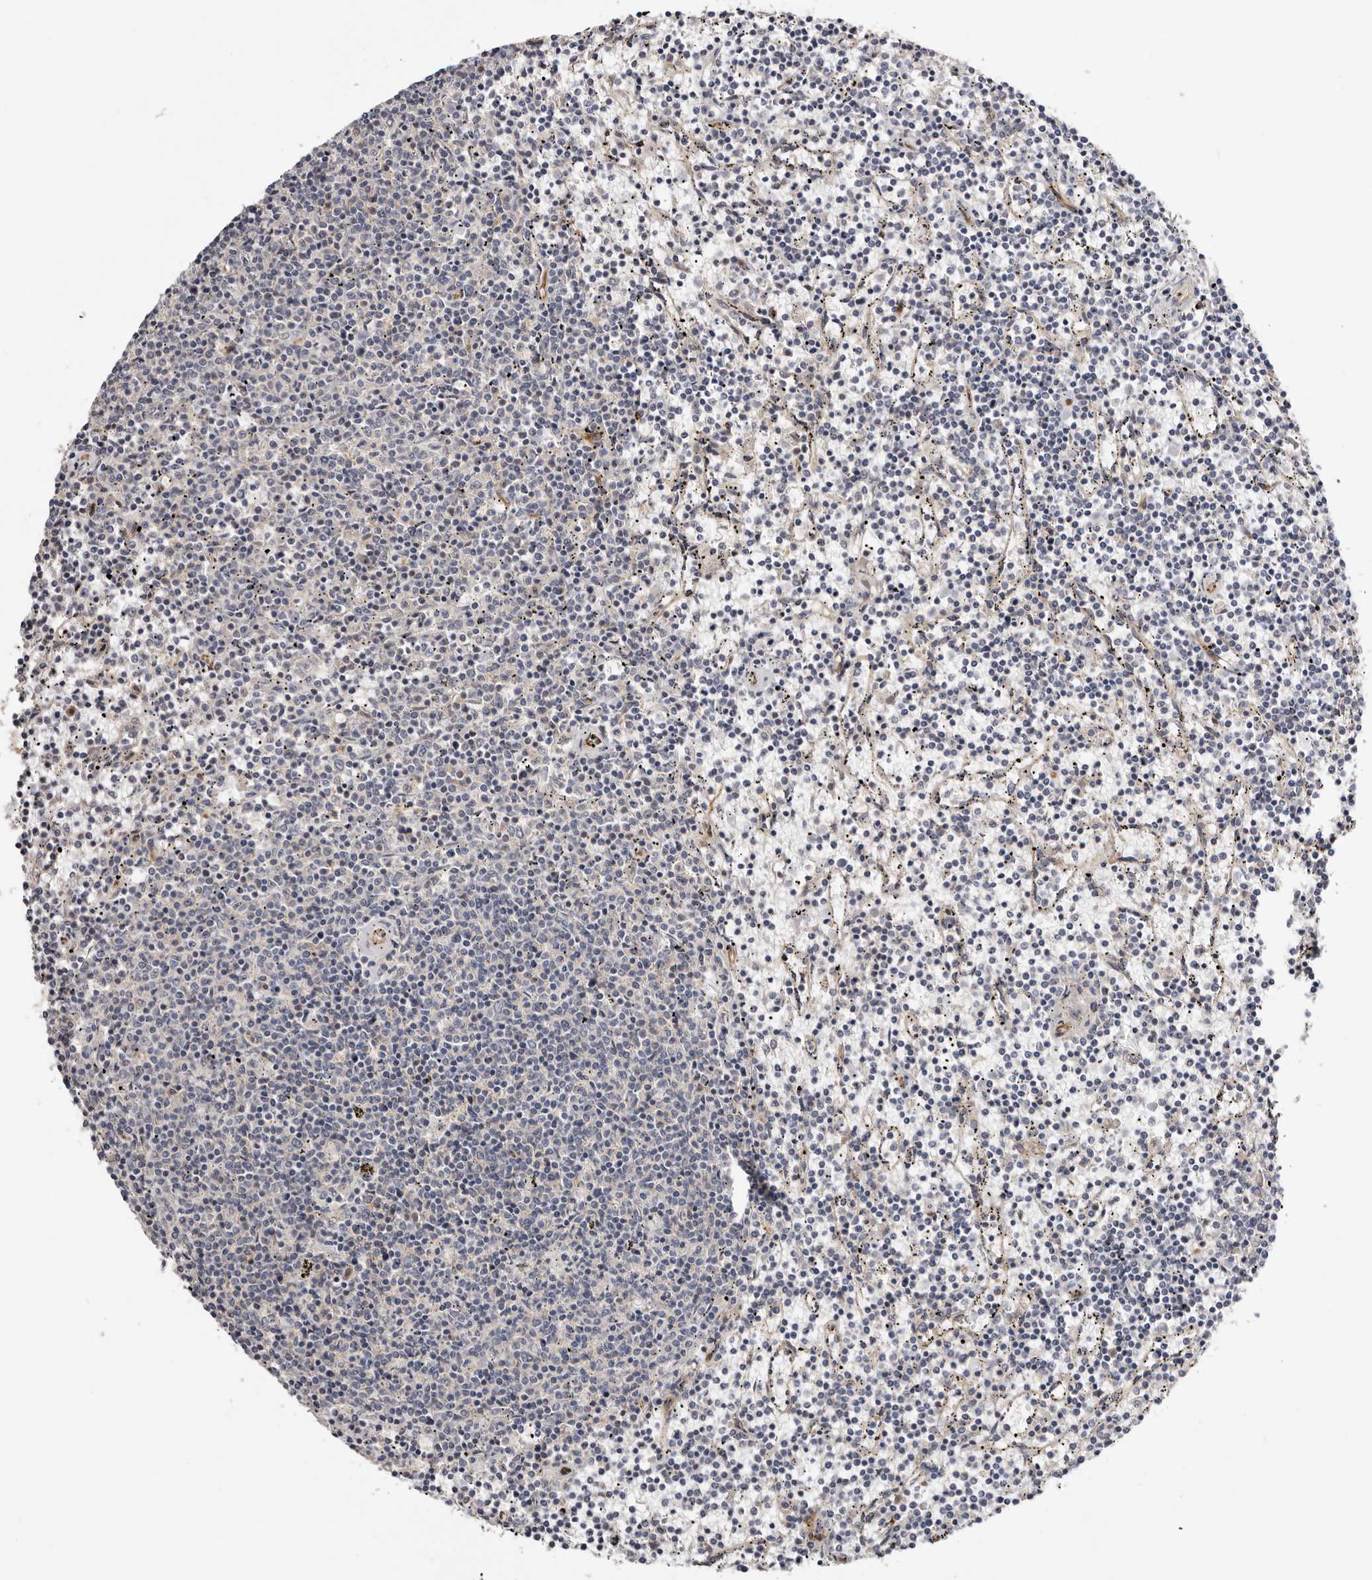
{"staining": {"intensity": "negative", "quantity": "none", "location": "none"}, "tissue": "lymphoma", "cell_type": "Tumor cells", "image_type": "cancer", "snomed": [{"axis": "morphology", "description": "Malignant lymphoma, non-Hodgkin's type, Low grade"}, {"axis": "topography", "description": "Spleen"}], "caption": "A micrograph of human lymphoma is negative for staining in tumor cells.", "gene": "PANK4", "patient": {"sex": "female", "age": 50}}